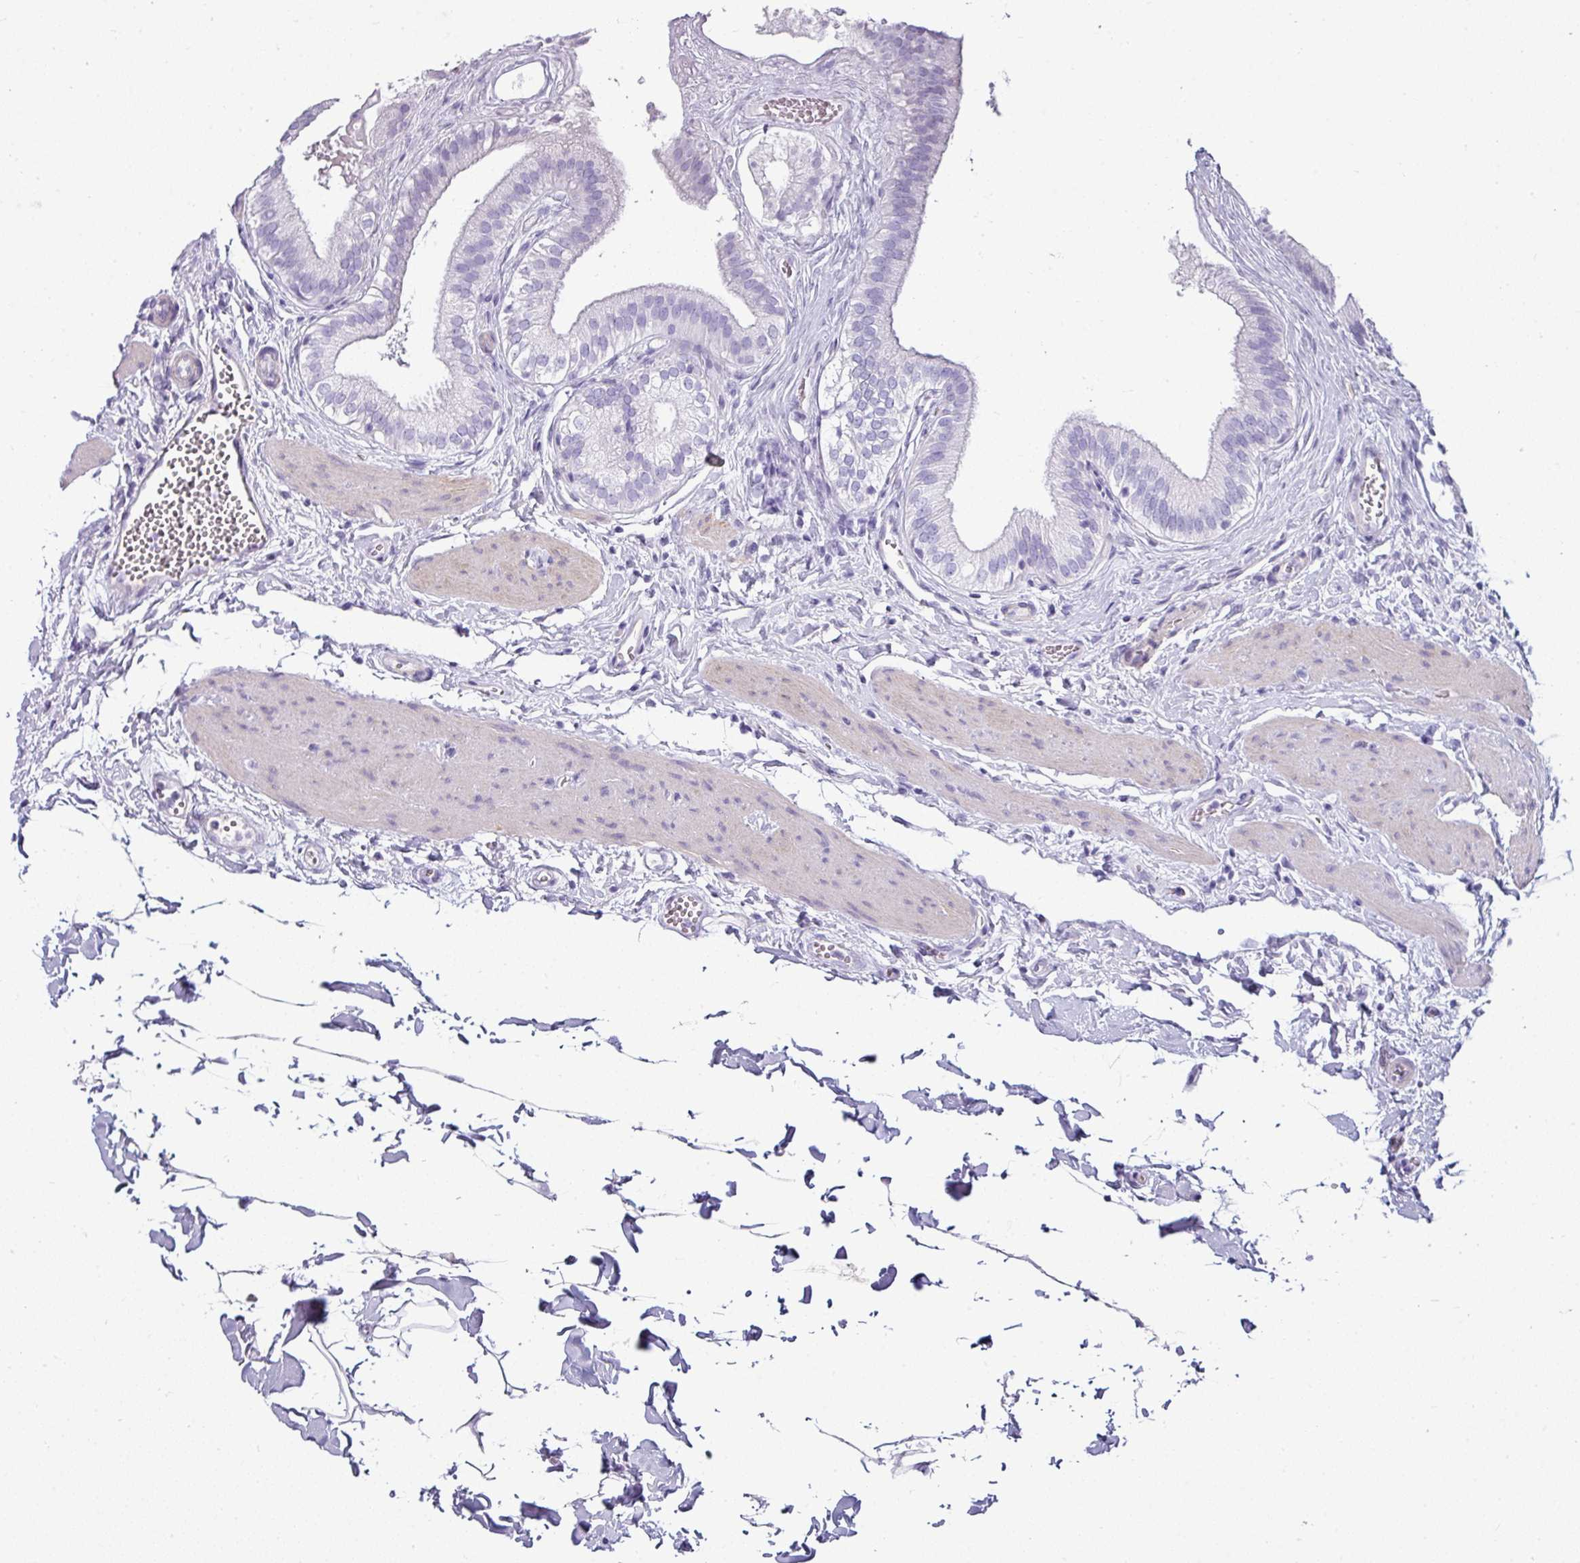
{"staining": {"intensity": "negative", "quantity": "none", "location": "none"}, "tissue": "gallbladder", "cell_type": "Glandular cells", "image_type": "normal", "snomed": [{"axis": "morphology", "description": "Normal tissue, NOS"}, {"axis": "topography", "description": "Gallbladder"}], "caption": "The image demonstrates no significant staining in glandular cells of gallbladder.", "gene": "VCX2", "patient": {"sex": "female", "age": 54}}